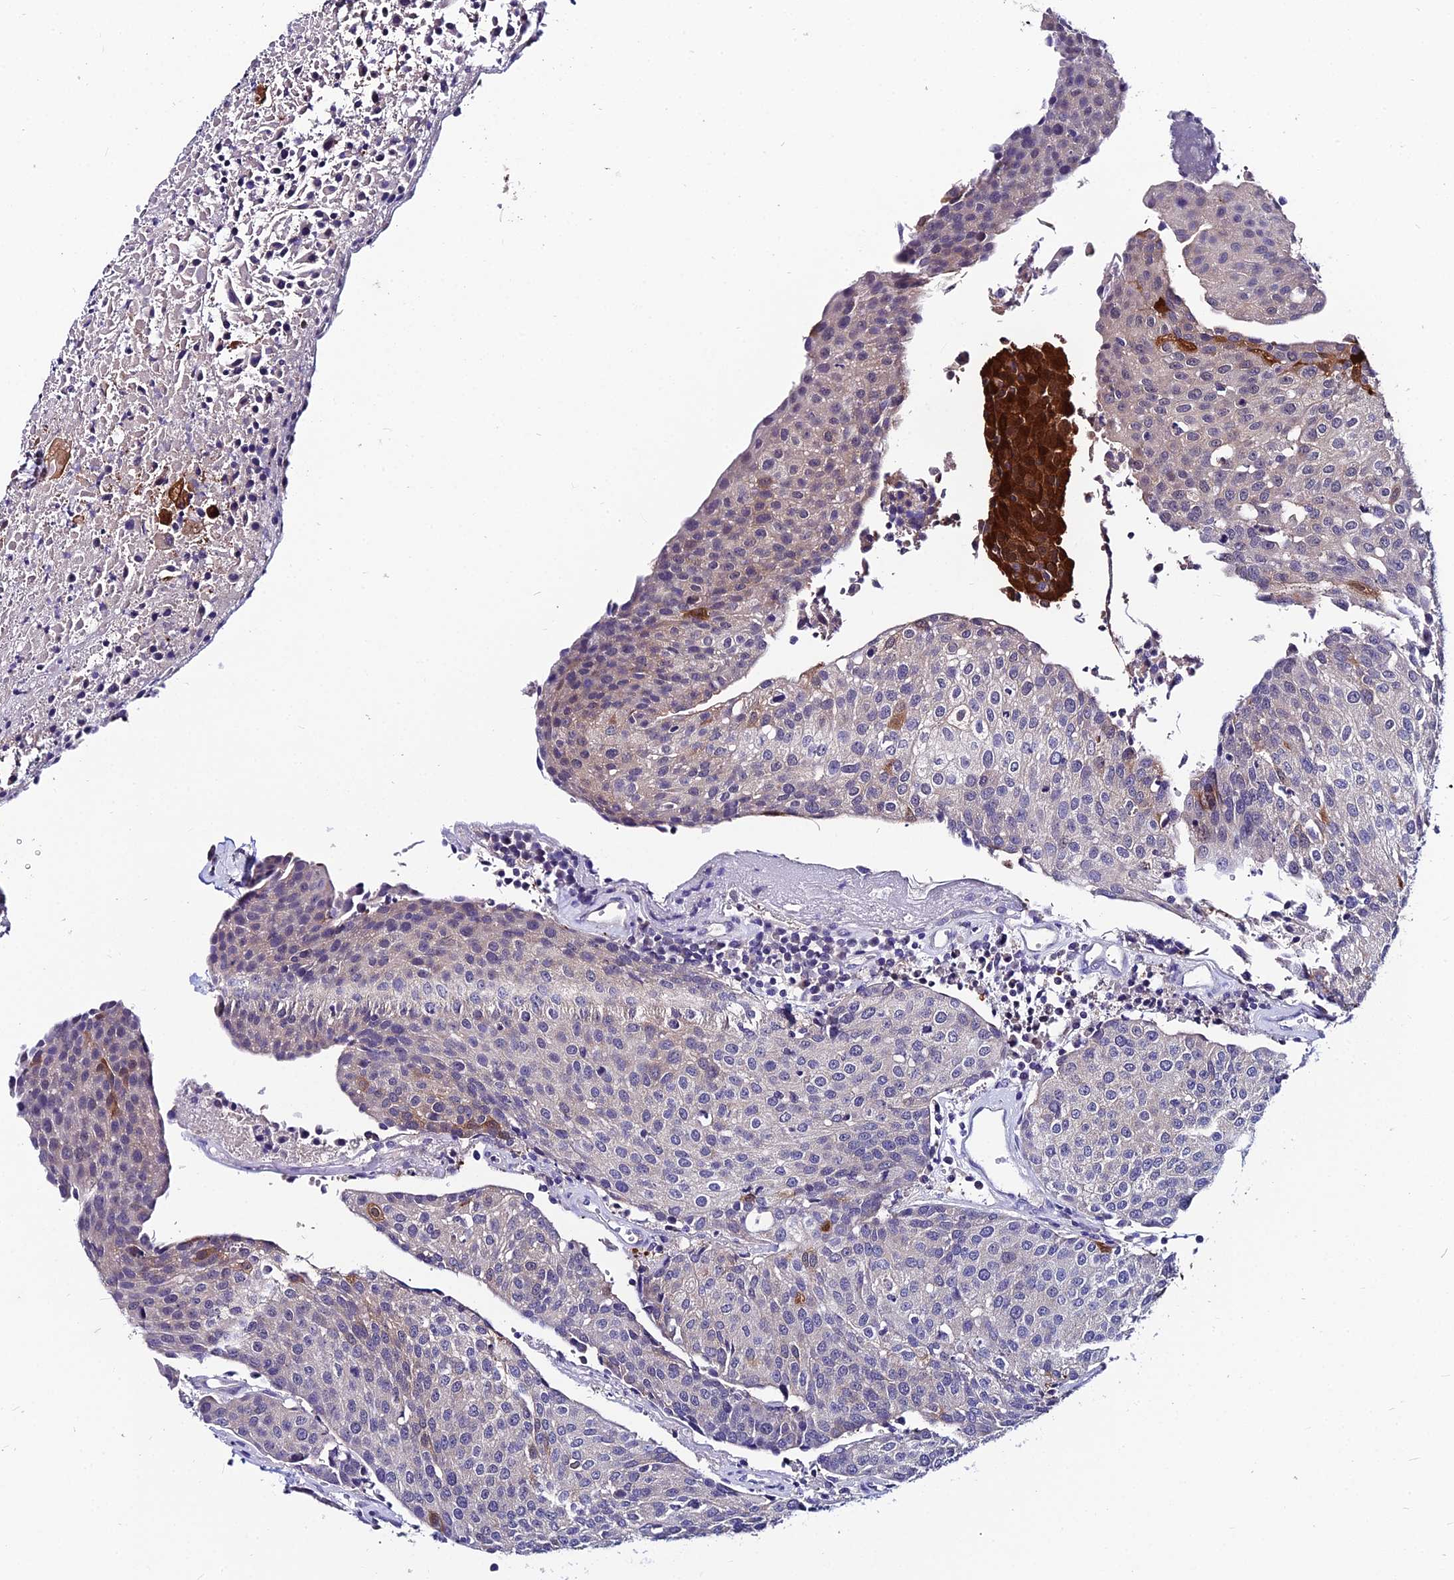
{"staining": {"intensity": "weak", "quantity": "<25%", "location": "cytoplasmic/membranous"}, "tissue": "urothelial cancer", "cell_type": "Tumor cells", "image_type": "cancer", "snomed": [{"axis": "morphology", "description": "Urothelial carcinoma, High grade"}, {"axis": "topography", "description": "Urinary bladder"}], "caption": "Tumor cells are negative for brown protein staining in urothelial cancer. The staining was performed using DAB (3,3'-diaminobenzidine) to visualize the protein expression in brown, while the nuclei were stained in blue with hematoxylin (Magnification: 20x).", "gene": "LGALS7", "patient": {"sex": "female", "age": 85}}